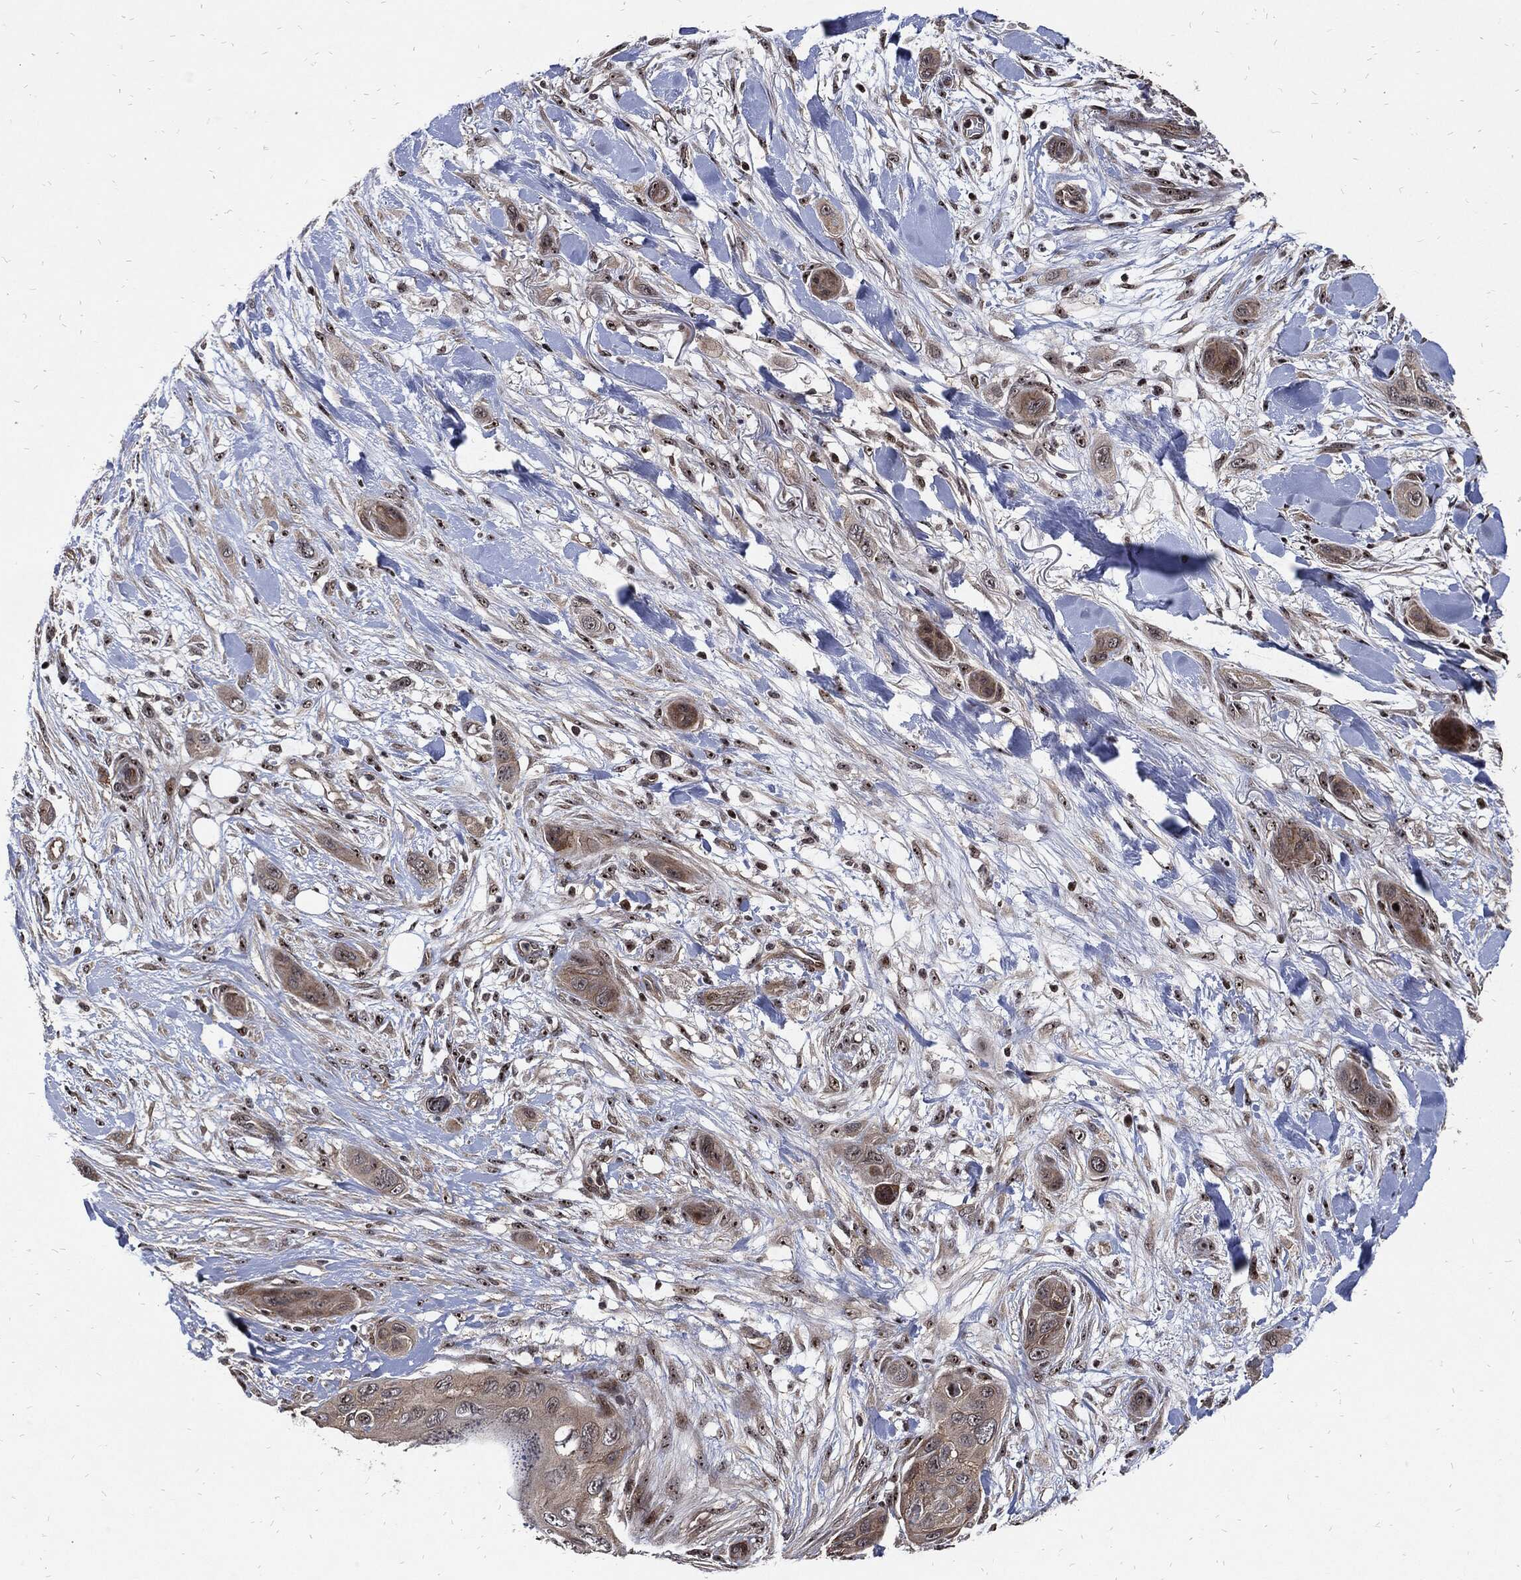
{"staining": {"intensity": "weak", "quantity": ">75%", "location": "cytoplasmic/membranous"}, "tissue": "skin cancer", "cell_type": "Tumor cells", "image_type": "cancer", "snomed": [{"axis": "morphology", "description": "Squamous cell carcinoma, NOS"}, {"axis": "topography", "description": "Skin"}], "caption": "There is low levels of weak cytoplasmic/membranous expression in tumor cells of squamous cell carcinoma (skin), as demonstrated by immunohistochemical staining (brown color).", "gene": "ZNF775", "patient": {"sex": "male", "age": 78}}